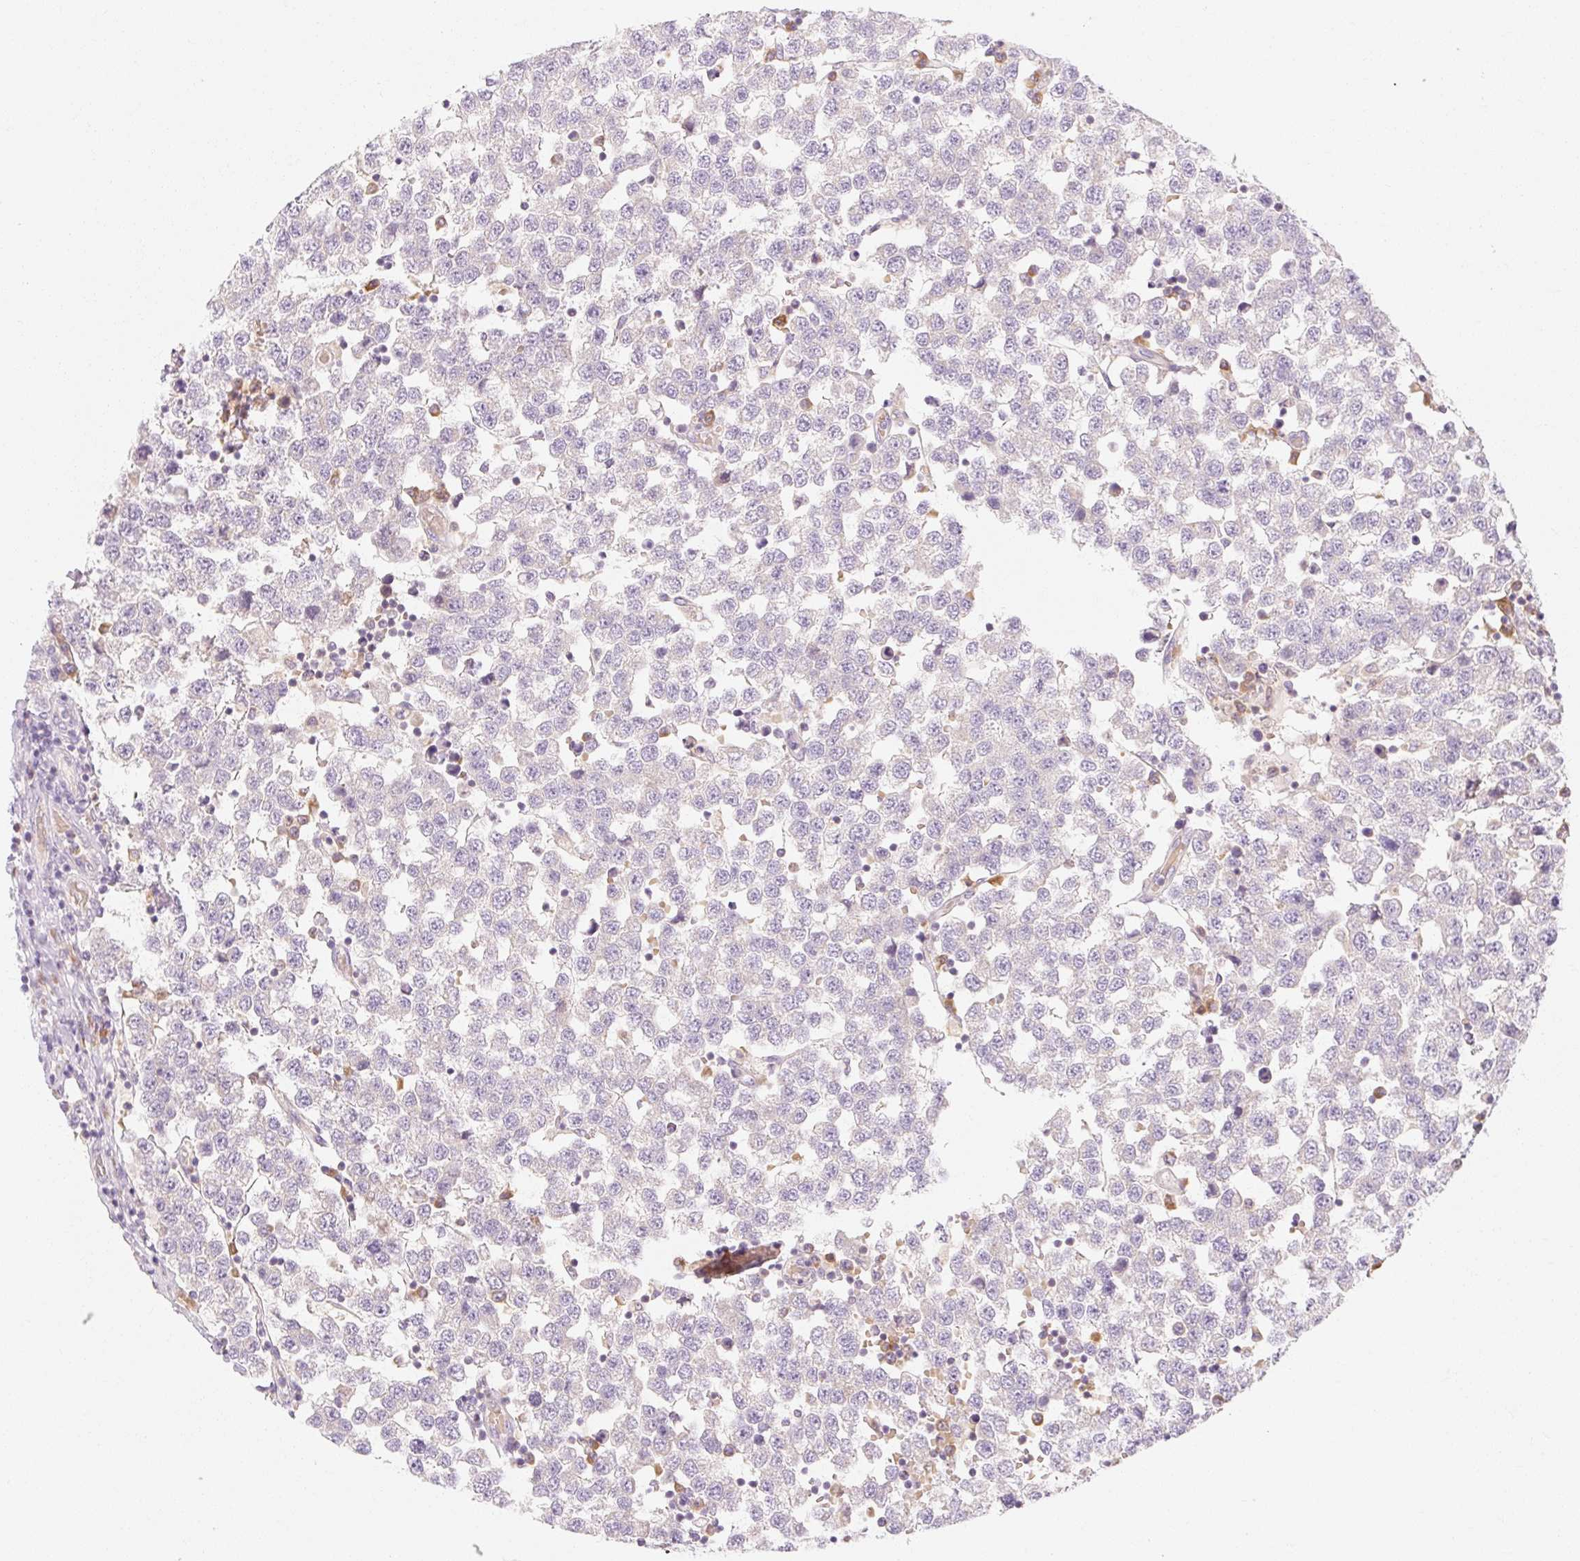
{"staining": {"intensity": "negative", "quantity": "none", "location": "none"}, "tissue": "testis cancer", "cell_type": "Tumor cells", "image_type": "cancer", "snomed": [{"axis": "morphology", "description": "Seminoma, NOS"}, {"axis": "topography", "description": "Testis"}], "caption": "Immunohistochemistry micrograph of neoplastic tissue: testis cancer stained with DAB (3,3'-diaminobenzidine) reveals no significant protein expression in tumor cells.", "gene": "MYO1D", "patient": {"sex": "male", "age": 34}}